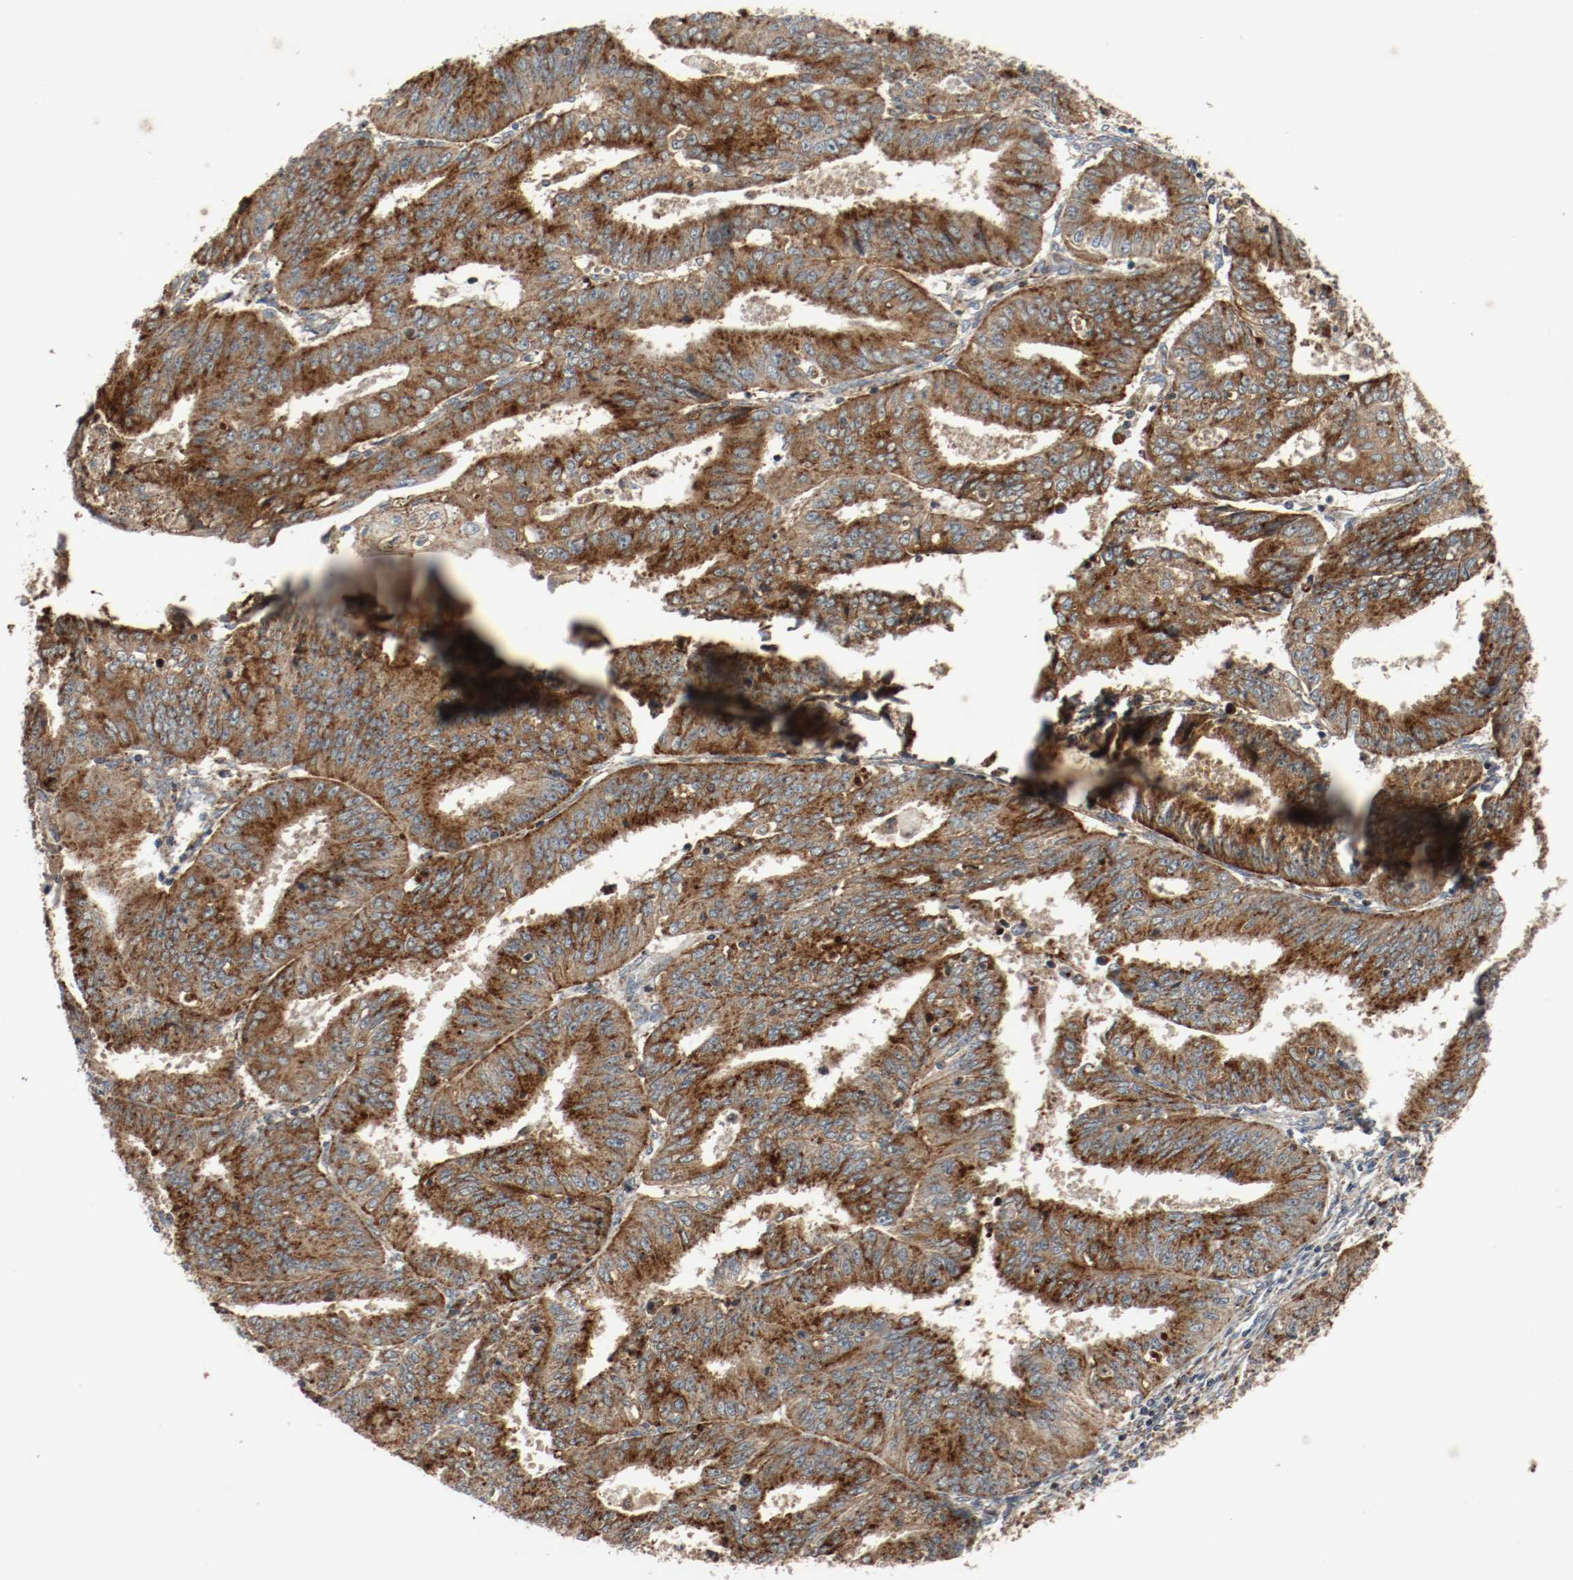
{"staining": {"intensity": "strong", "quantity": ">75%", "location": "cytoplasmic/membranous"}, "tissue": "endometrial cancer", "cell_type": "Tumor cells", "image_type": "cancer", "snomed": [{"axis": "morphology", "description": "Adenocarcinoma, NOS"}, {"axis": "topography", "description": "Endometrium"}], "caption": "Tumor cells reveal strong cytoplasmic/membranous staining in approximately >75% of cells in endometrial cancer (adenocarcinoma).", "gene": "LAMP2", "patient": {"sex": "female", "age": 42}}